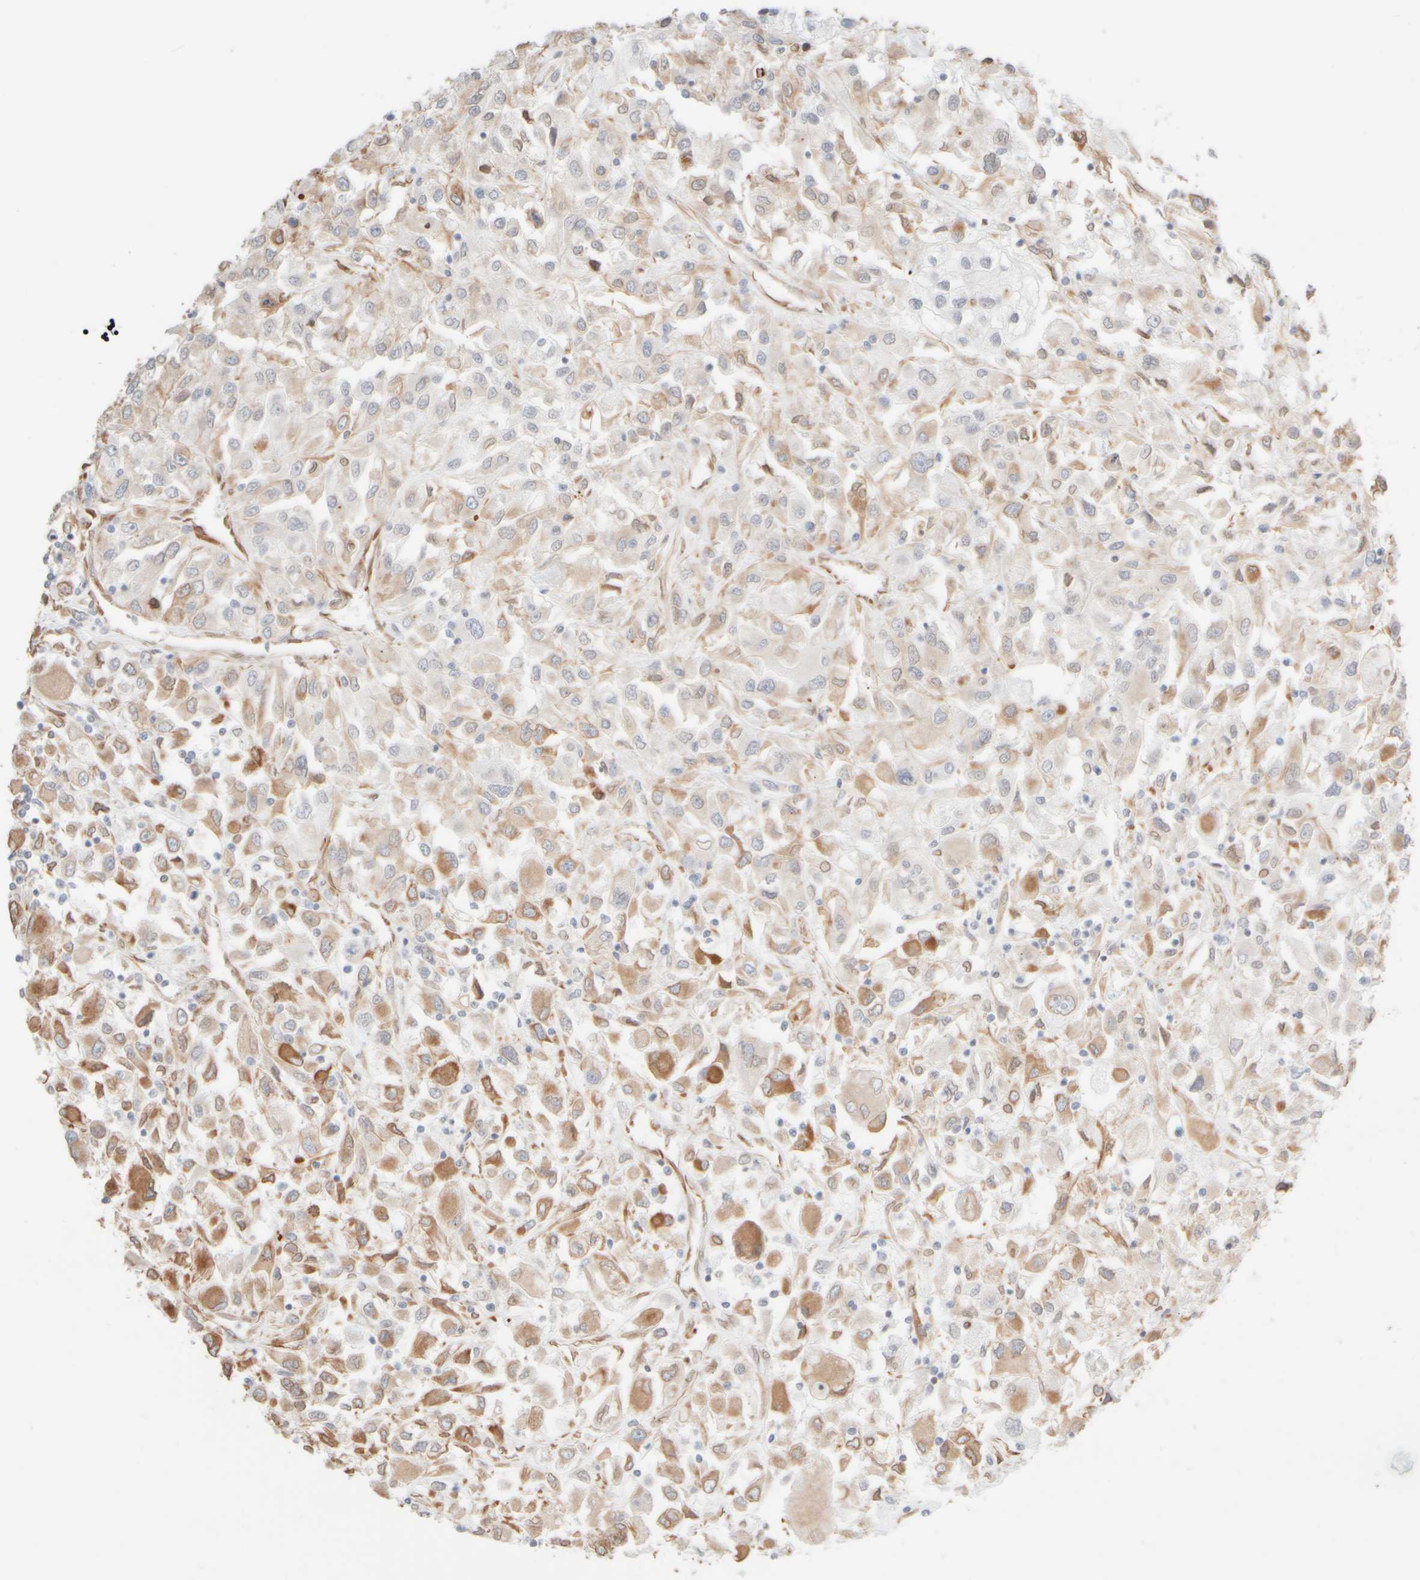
{"staining": {"intensity": "moderate", "quantity": "<25%", "location": "cytoplasmic/membranous"}, "tissue": "renal cancer", "cell_type": "Tumor cells", "image_type": "cancer", "snomed": [{"axis": "morphology", "description": "Adenocarcinoma, NOS"}, {"axis": "topography", "description": "Kidney"}], "caption": "Protein expression analysis of human adenocarcinoma (renal) reveals moderate cytoplasmic/membranous staining in about <25% of tumor cells.", "gene": "KRT15", "patient": {"sex": "female", "age": 52}}